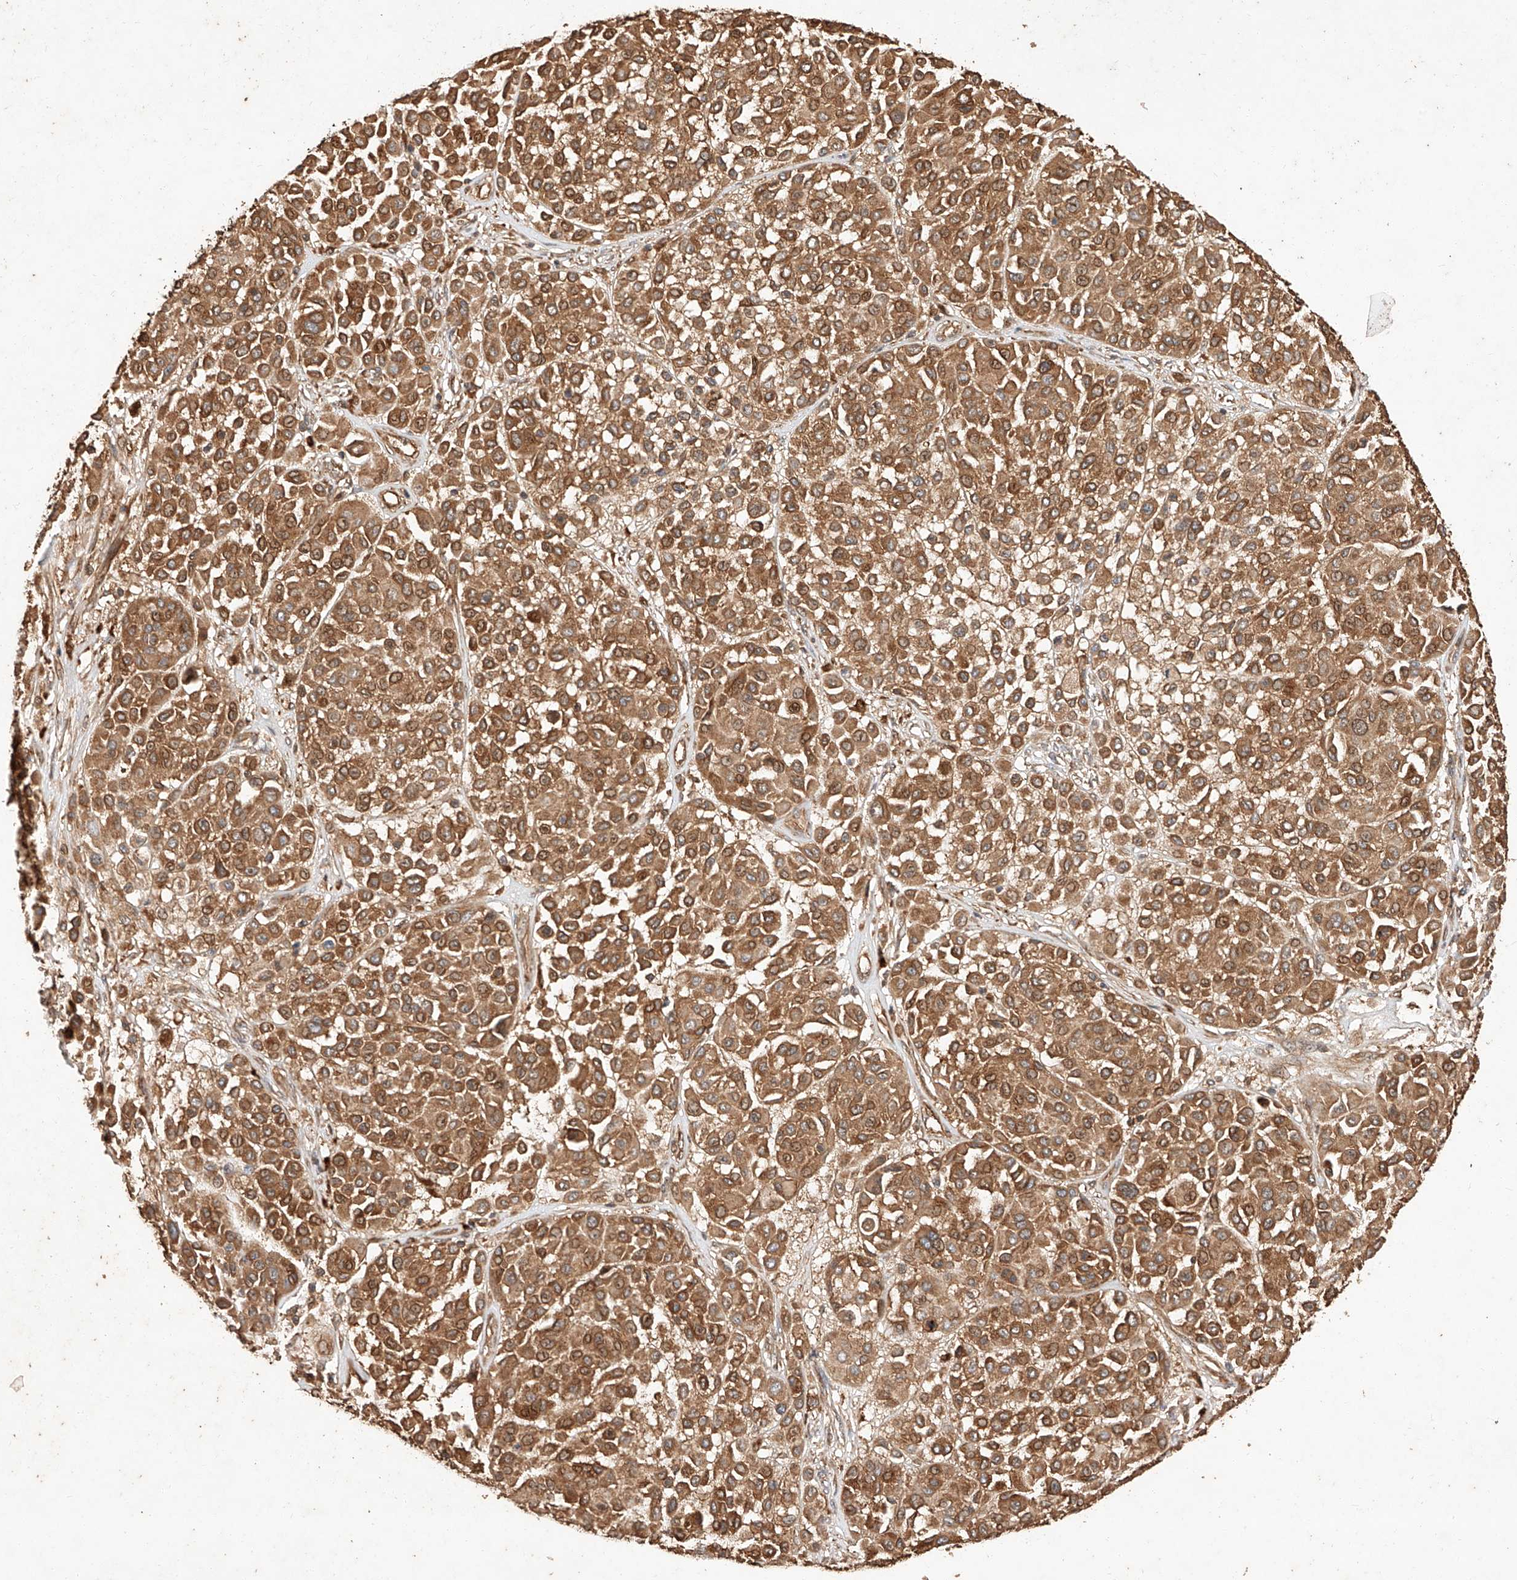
{"staining": {"intensity": "moderate", "quantity": ">75%", "location": "cytoplasmic/membranous"}, "tissue": "melanoma", "cell_type": "Tumor cells", "image_type": "cancer", "snomed": [{"axis": "morphology", "description": "Malignant melanoma, Metastatic site"}, {"axis": "topography", "description": "Soft tissue"}], "caption": "A photomicrograph of malignant melanoma (metastatic site) stained for a protein demonstrates moderate cytoplasmic/membranous brown staining in tumor cells.", "gene": "GHDC", "patient": {"sex": "male", "age": 41}}